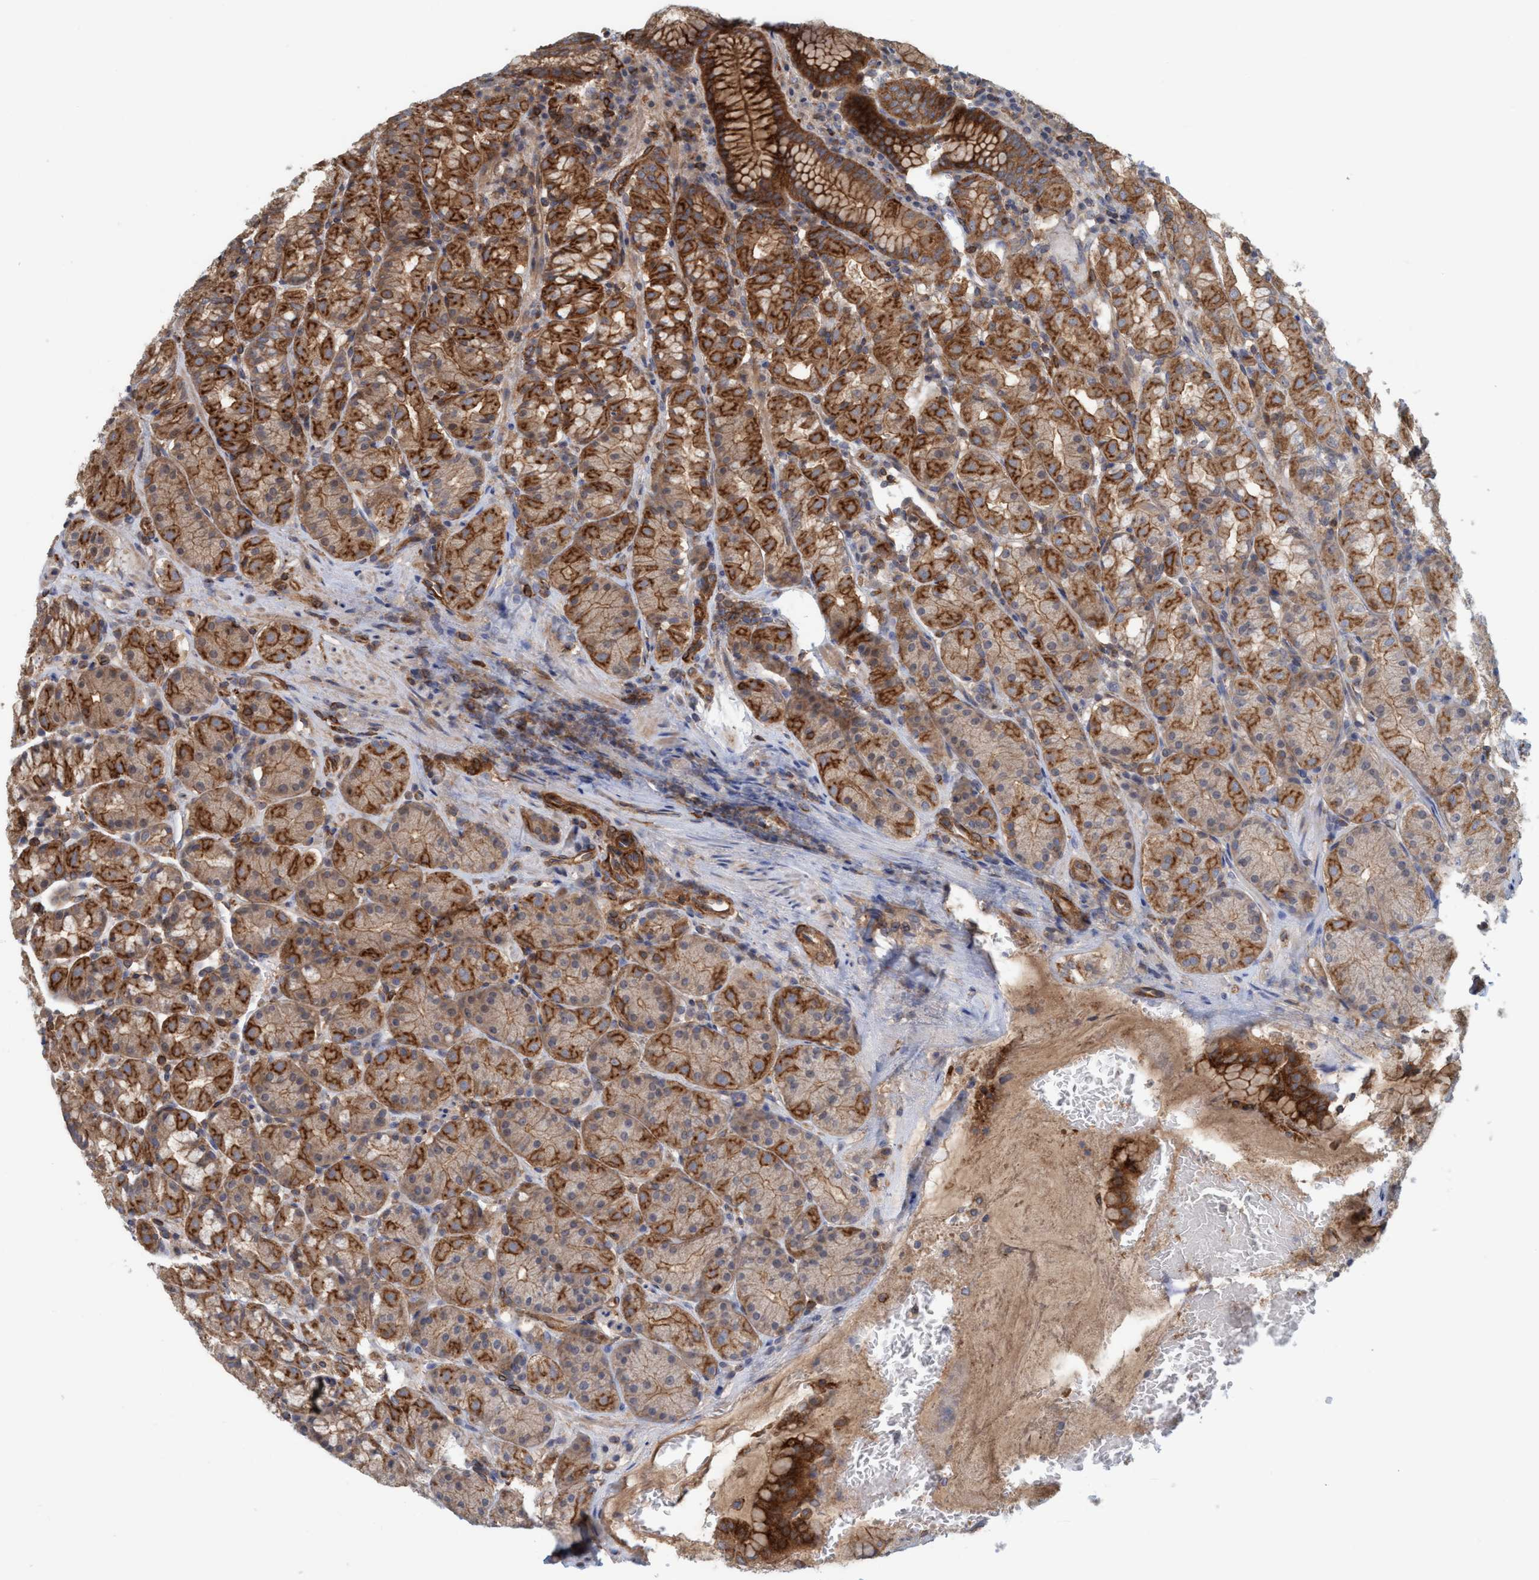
{"staining": {"intensity": "strong", "quantity": "25%-75%", "location": "cytoplasmic/membranous"}, "tissue": "stomach", "cell_type": "Glandular cells", "image_type": "normal", "snomed": [{"axis": "morphology", "description": "Normal tissue, NOS"}, {"axis": "topography", "description": "Stomach"}, {"axis": "topography", "description": "Stomach, lower"}], "caption": "Immunohistochemical staining of benign human stomach displays 25%-75% levels of strong cytoplasmic/membranous protein expression in approximately 25%-75% of glandular cells.", "gene": "SPECC1", "patient": {"sex": "female", "age": 56}}